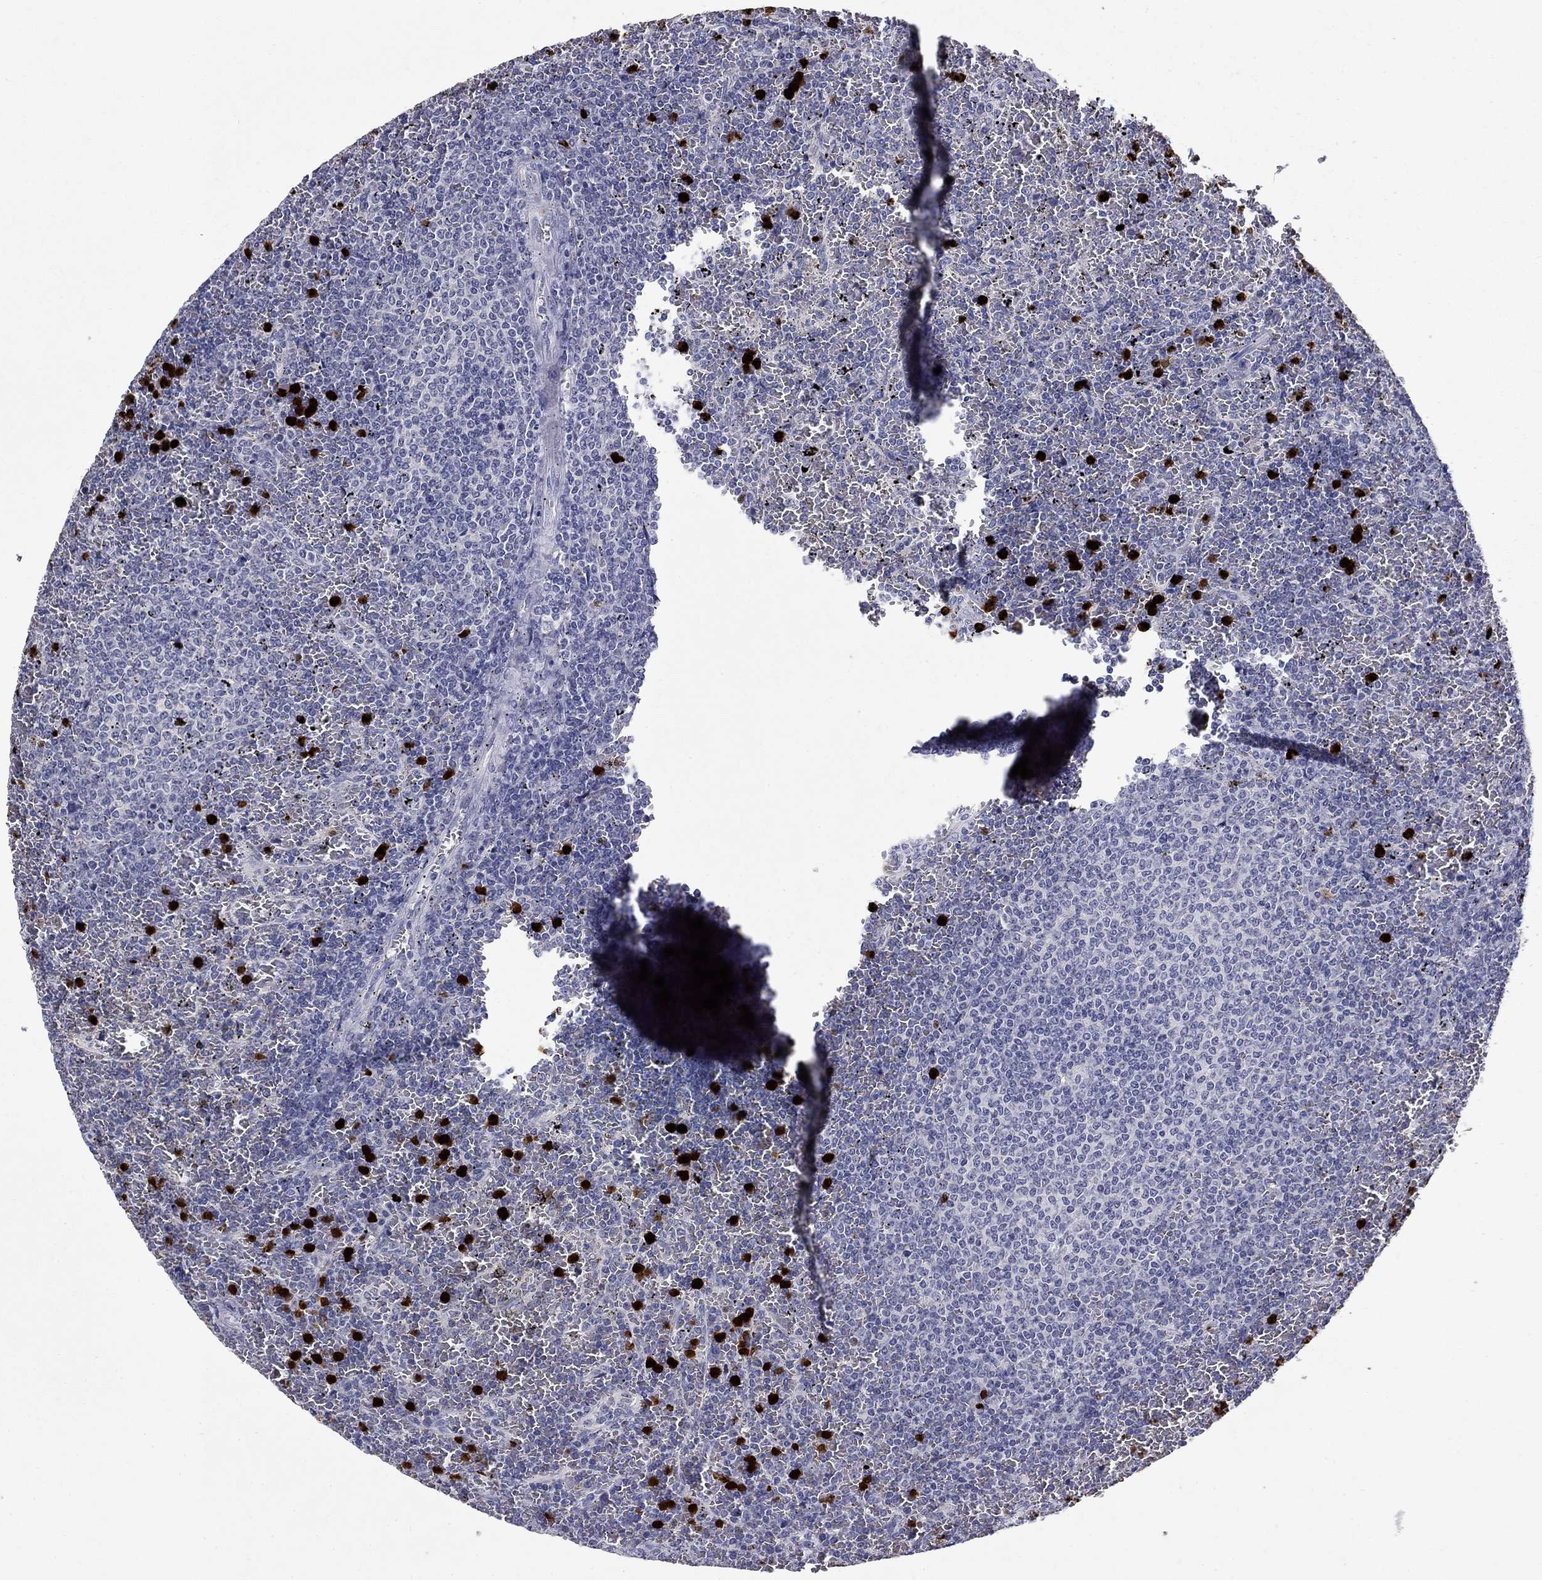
{"staining": {"intensity": "negative", "quantity": "none", "location": "none"}, "tissue": "lymphoma", "cell_type": "Tumor cells", "image_type": "cancer", "snomed": [{"axis": "morphology", "description": "Malignant lymphoma, non-Hodgkin's type, Low grade"}, {"axis": "topography", "description": "Spleen"}], "caption": "This is an IHC photomicrograph of human malignant lymphoma, non-Hodgkin's type (low-grade). There is no expression in tumor cells.", "gene": "IRF5", "patient": {"sex": "female", "age": 77}}